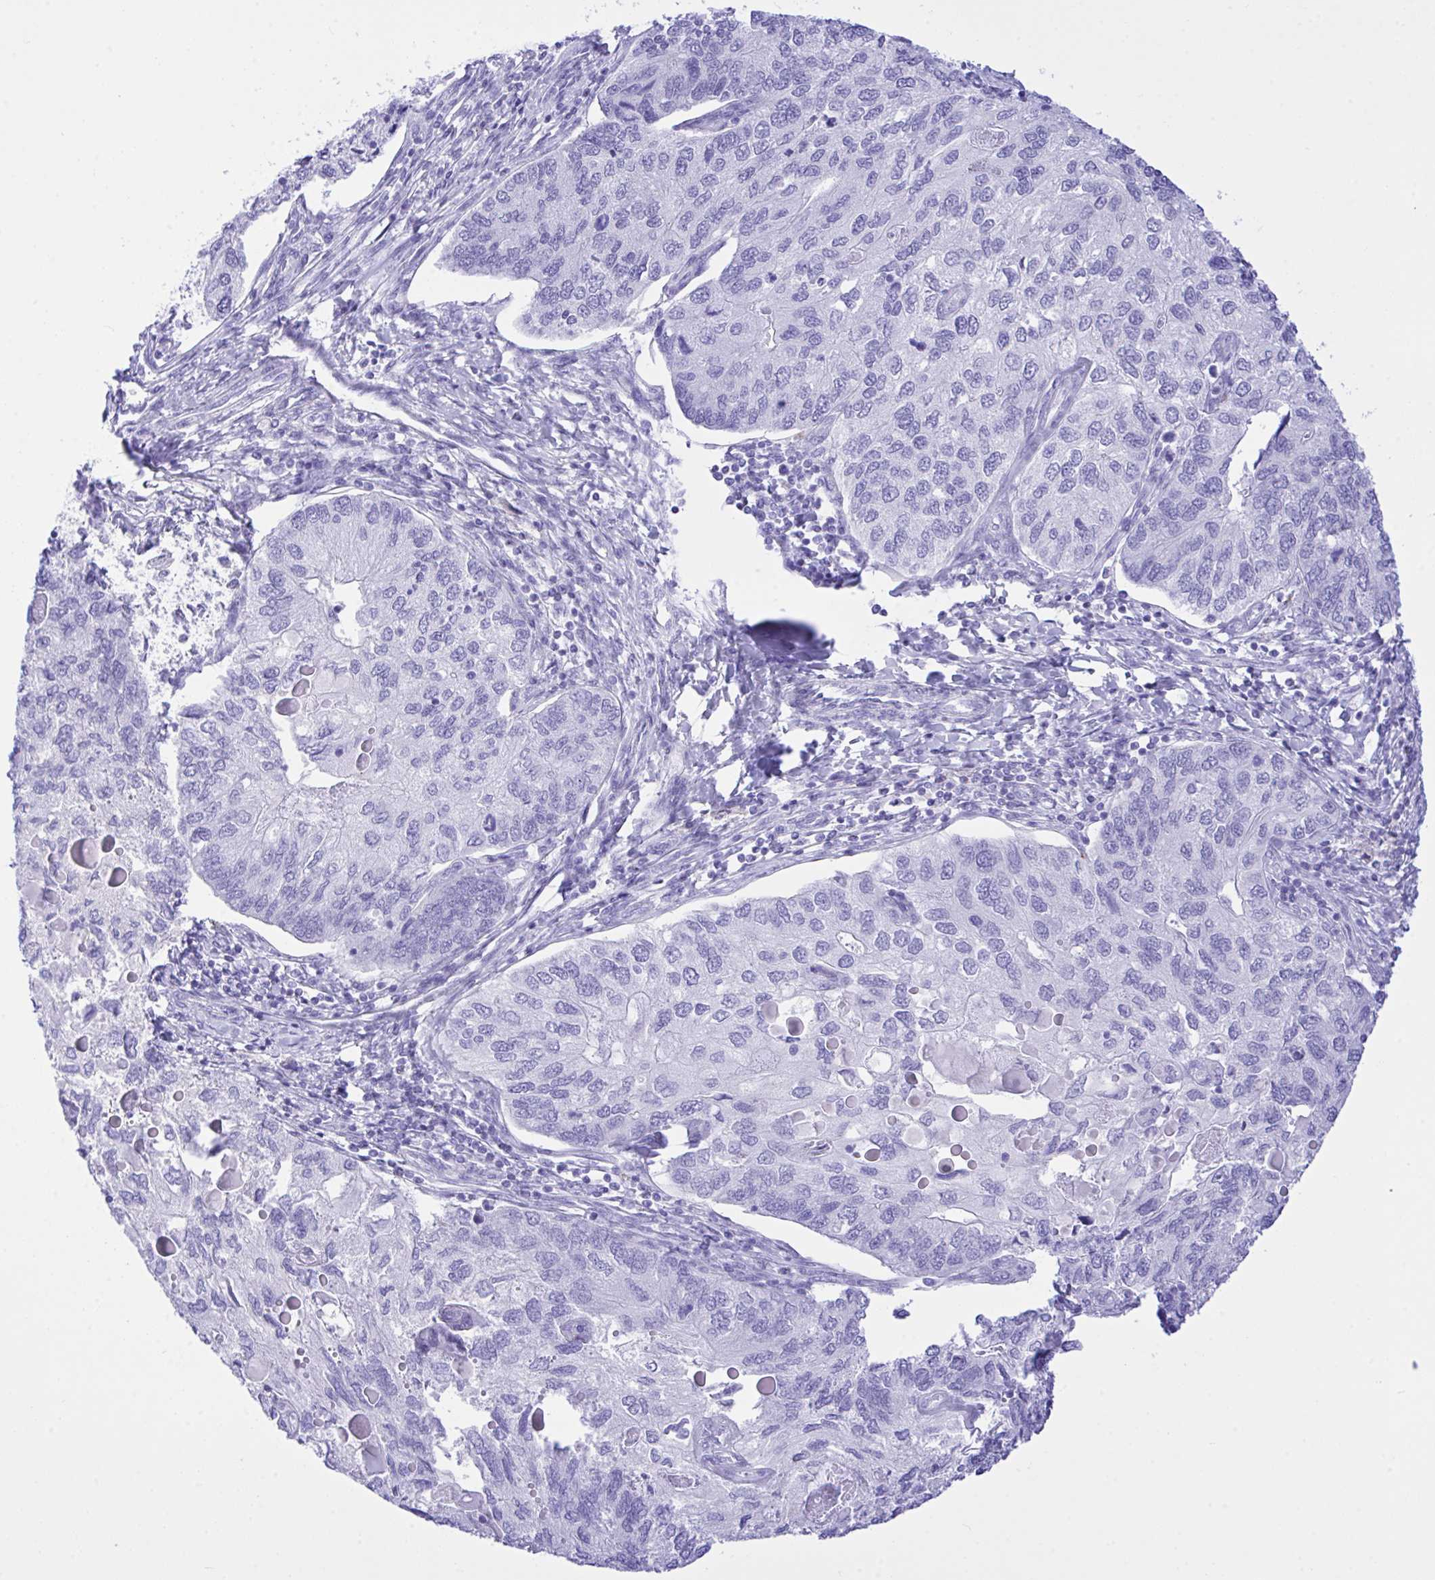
{"staining": {"intensity": "negative", "quantity": "none", "location": "none"}, "tissue": "endometrial cancer", "cell_type": "Tumor cells", "image_type": "cancer", "snomed": [{"axis": "morphology", "description": "Carcinoma, NOS"}, {"axis": "topography", "description": "Uterus"}], "caption": "The histopathology image exhibits no significant positivity in tumor cells of endometrial carcinoma. (Stains: DAB immunohistochemistry with hematoxylin counter stain, Microscopy: brightfield microscopy at high magnification).", "gene": "SELENOV", "patient": {"sex": "female", "age": 76}}